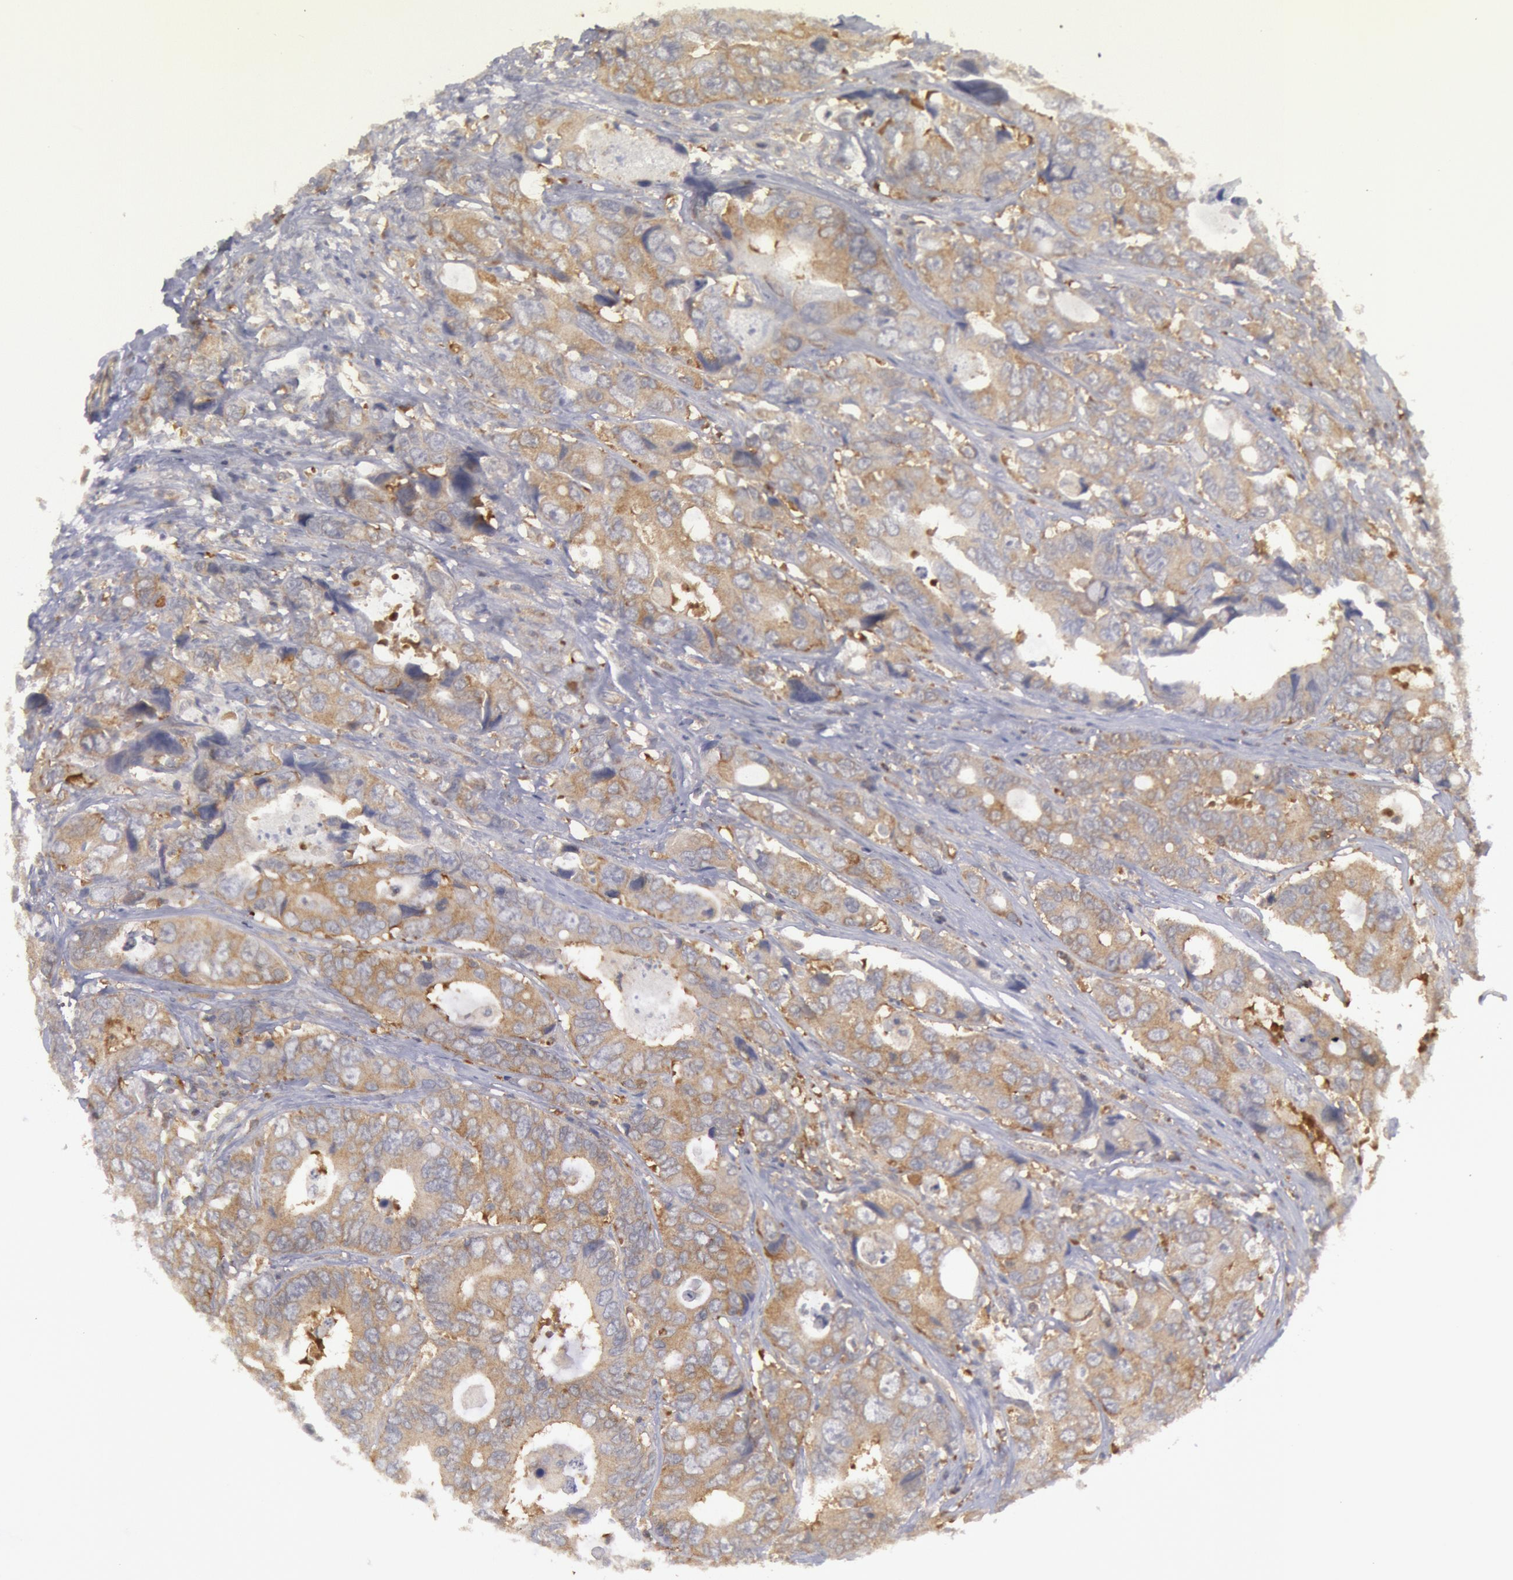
{"staining": {"intensity": "weak", "quantity": ">75%", "location": "cytoplasmic/membranous"}, "tissue": "colorectal cancer", "cell_type": "Tumor cells", "image_type": "cancer", "snomed": [{"axis": "morphology", "description": "Adenocarcinoma, NOS"}, {"axis": "topography", "description": "Rectum"}], "caption": "IHC histopathology image of neoplastic tissue: adenocarcinoma (colorectal) stained using immunohistochemistry demonstrates low levels of weak protein expression localized specifically in the cytoplasmic/membranous of tumor cells, appearing as a cytoplasmic/membranous brown color.", "gene": "IKBKB", "patient": {"sex": "female", "age": 67}}